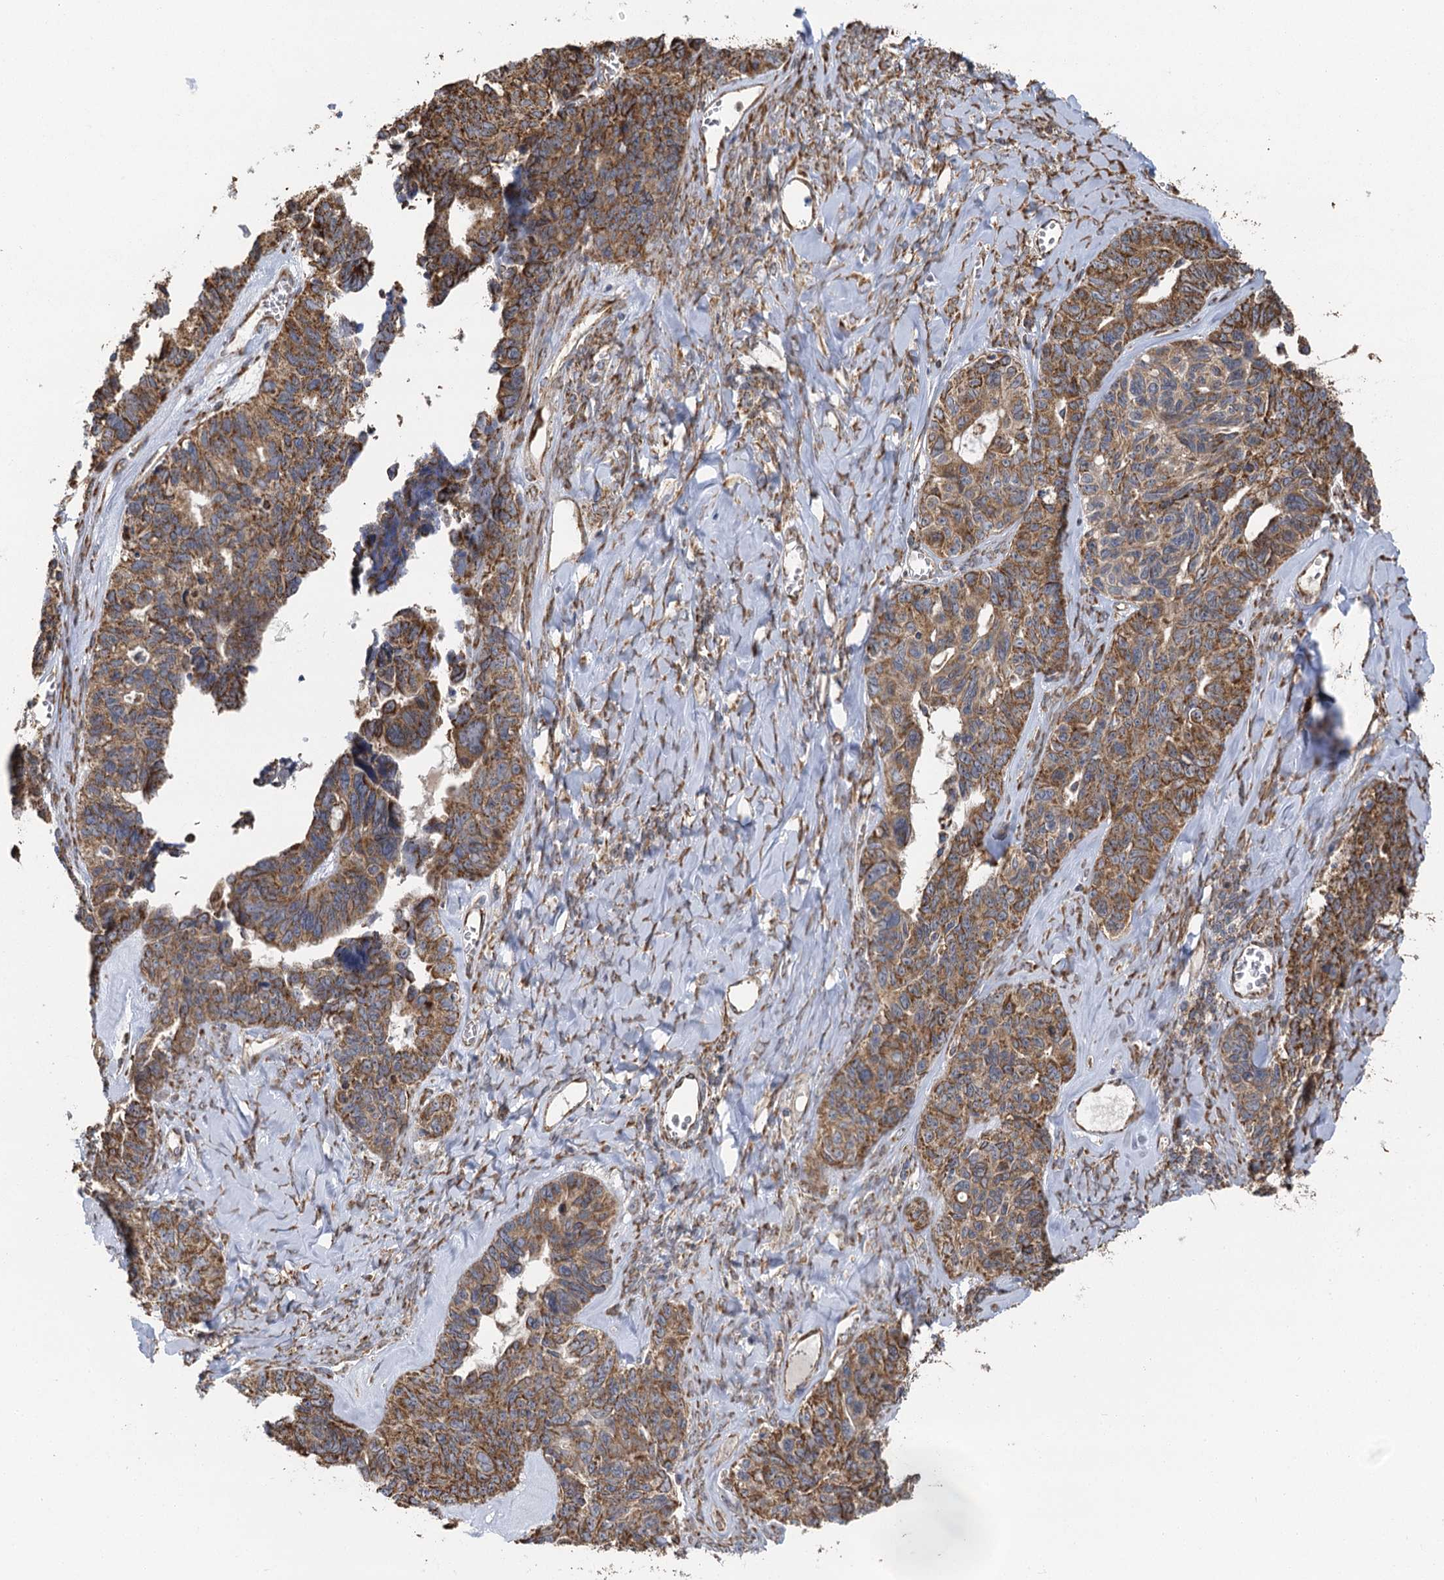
{"staining": {"intensity": "moderate", "quantity": ">75%", "location": "cytoplasmic/membranous"}, "tissue": "ovarian cancer", "cell_type": "Tumor cells", "image_type": "cancer", "snomed": [{"axis": "morphology", "description": "Cystadenocarcinoma, serous, NOS"}, {"axis": "topography", "description": "Ovary"}], "caption": "Protein expression analysis of ovarian cancer displays moderate cytoplasmic/membranous staining in approximately >75% of tumor cells.", "gene": "IL11RA", "patient": {"sex": "female", "age": 79}}